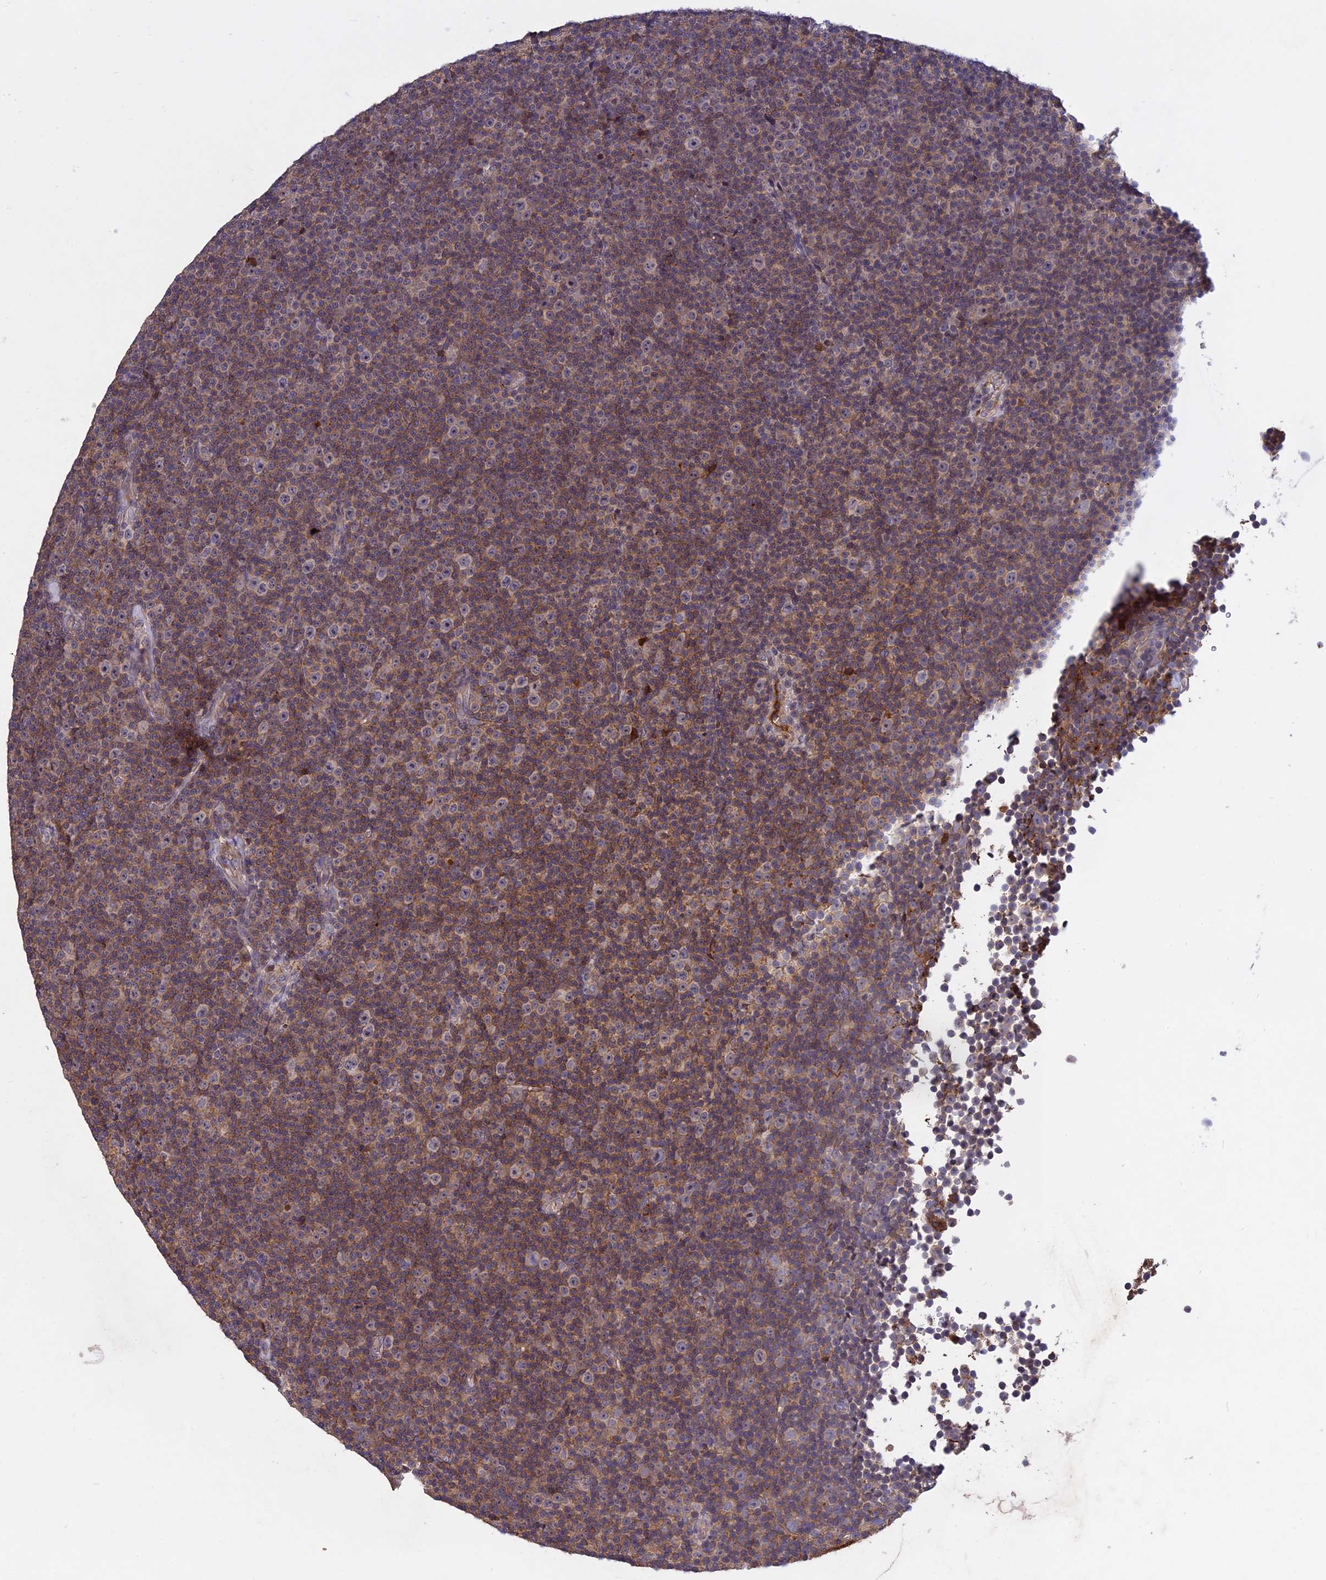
{"staining": {"intensity": "moderate", "quantity": "25%-75%", "location": "cytoplasmic/membranous"}, "tissue": "lymphoma", "cell_type": "Tumor cells", "image_type": "cancer", "snomed": [{"axis": "morphology", "description": "Malignant lymphoma, non-Hodgkin's type, Low grade"}, {"axis": "topography", "description": "Lymph node"}], "caption": "There is medium levels of moderate cytoplasmic/membranous expression in tumor cells of lymphoma, as demonstrated by immunohistochemical staining (brown color).", "gene": "ADO", "patient": {"sex": "female", "age": 67}}